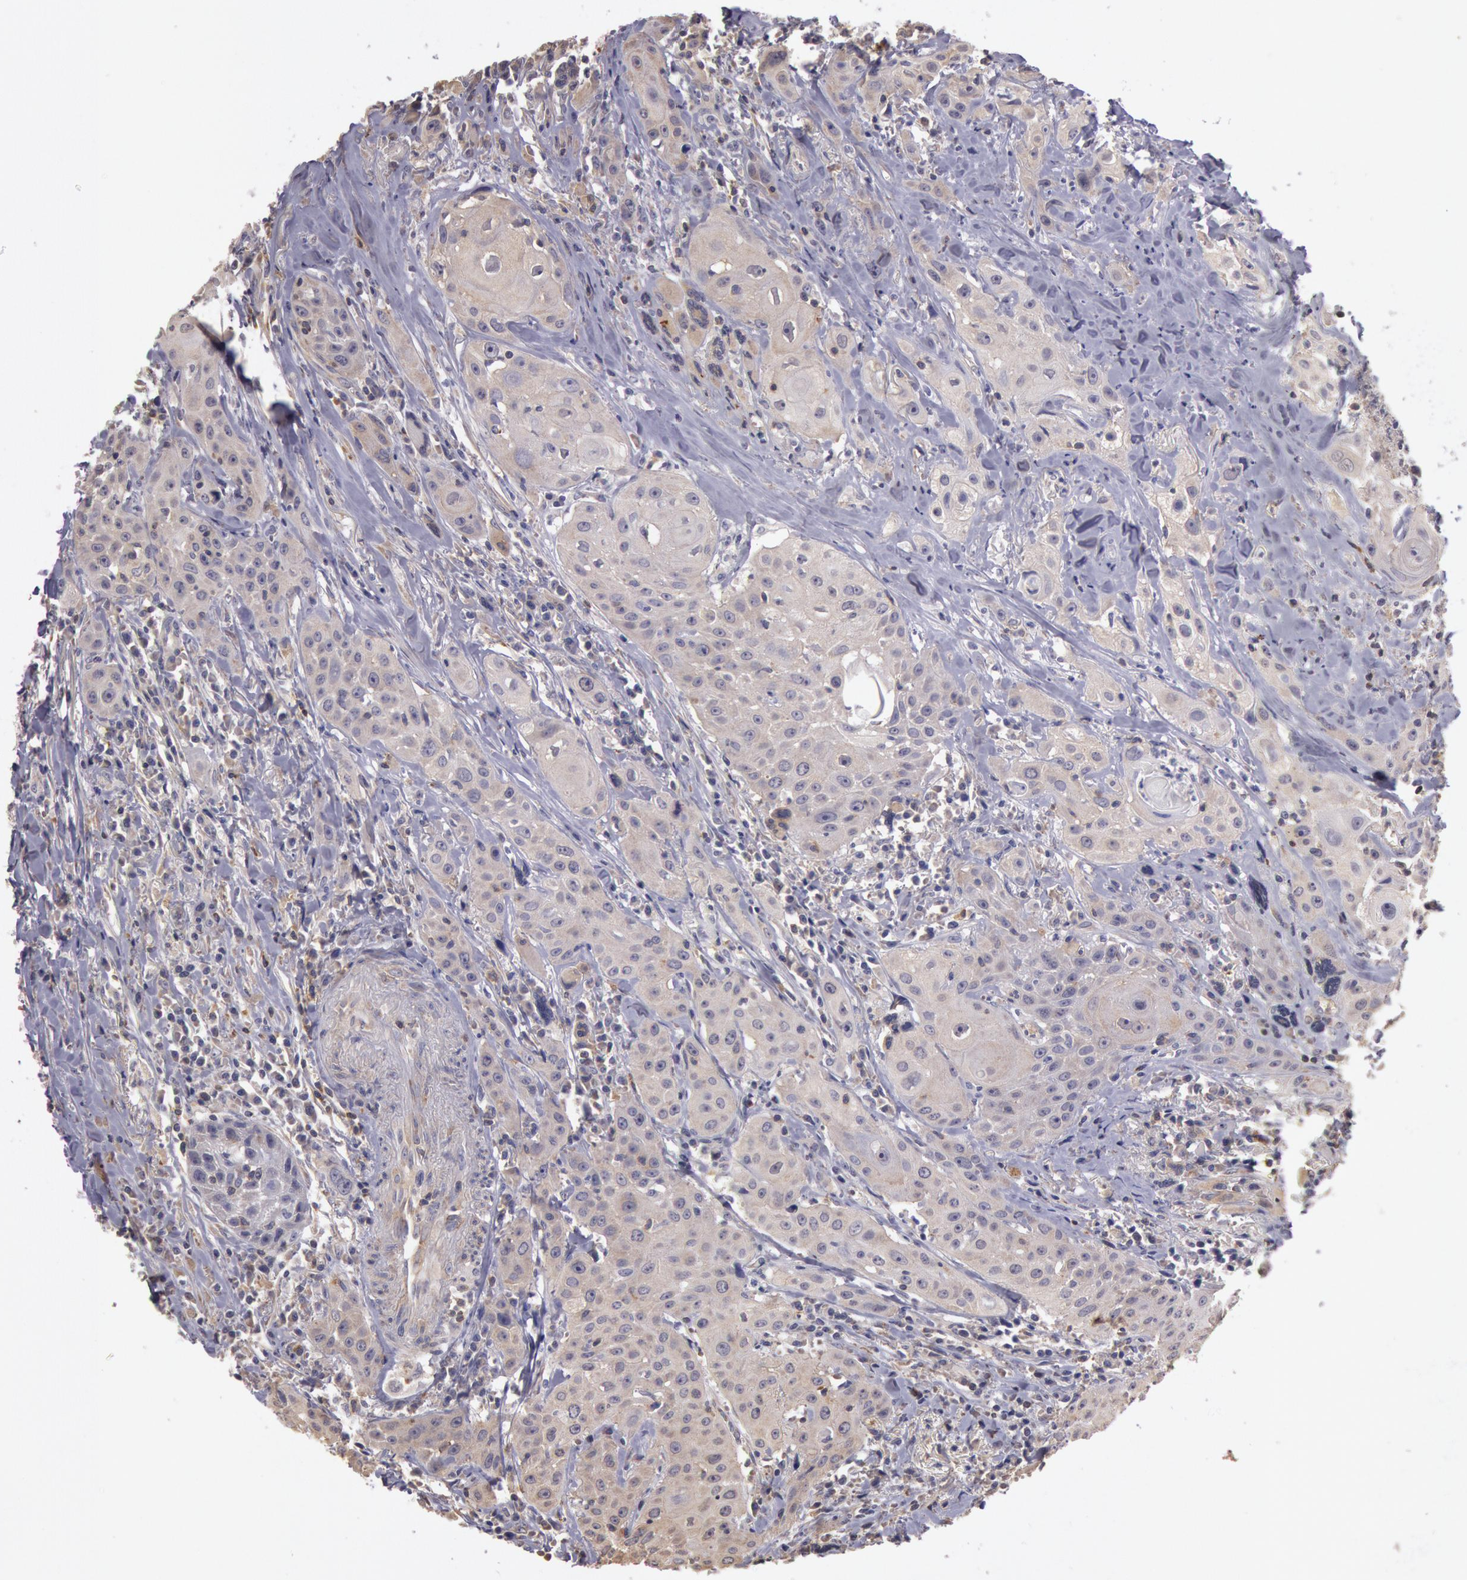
{"staining": {"intensity": "weak", "quantity": ">75%", "location": "cytoplasmic/membranous"}, "tissue": "head and neck cancer", "cell_type": "Tumor cells", "image_type": "cancer", "snomed": [{"axis": "morphology", "description": "Squamous cell carcinoma, NOS"}, {"axis": "topography", "description": "Oral tissue"}, {"axis": "topography", "description": "Head-Neck"}], "caption": "Head and neck cancer stained with a protein marker reveals weak staining in tumor cells.", "gene": "NMT2", "patient": {"sex": "female", "age": 82}}